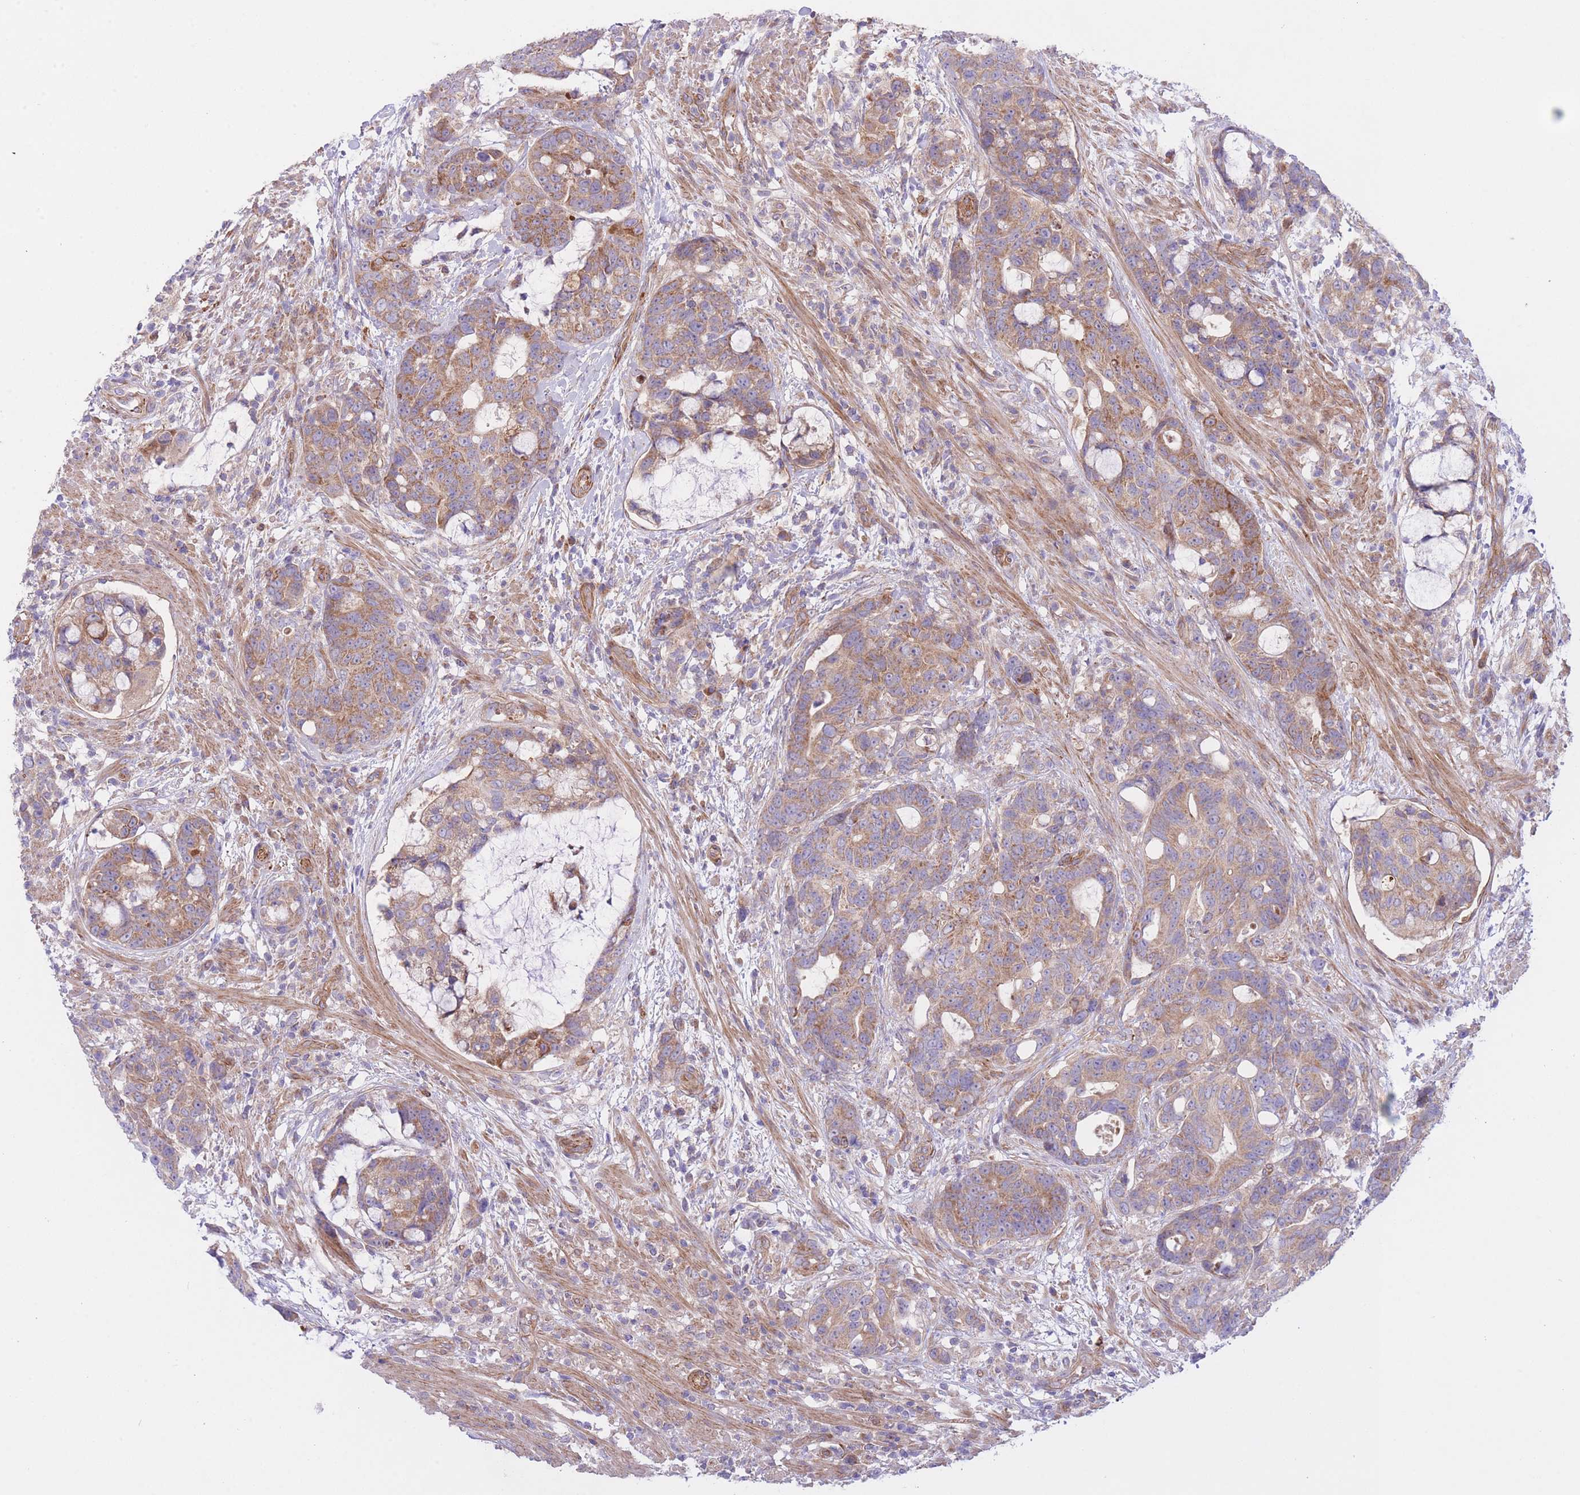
{"staining": {"intensity": "moderate", "quantity": ">75%", "location": "cytoplasmic/membranous"}, "tissue": "colorectal cancer", "cell_type": "Tumor cells", "image_type": "cancer", "snomed": [{"axis": "morphology", "description": "Adenocarcinoma, NOS"}, {"axis": "topography", "description": "Colon"}], "caption": "Adenocarcinoma (colorectal) stained with immunohistochemistry reveals moderate cytoplasmic/membranous staining in about >75% of tumor cells. (Stains: DAB in brown, nuclei in blue, Microscopy: brightfield microscopy at high magnification).", "gene": "CHAC1", "patient": {"sex": "female", "age": 82}}